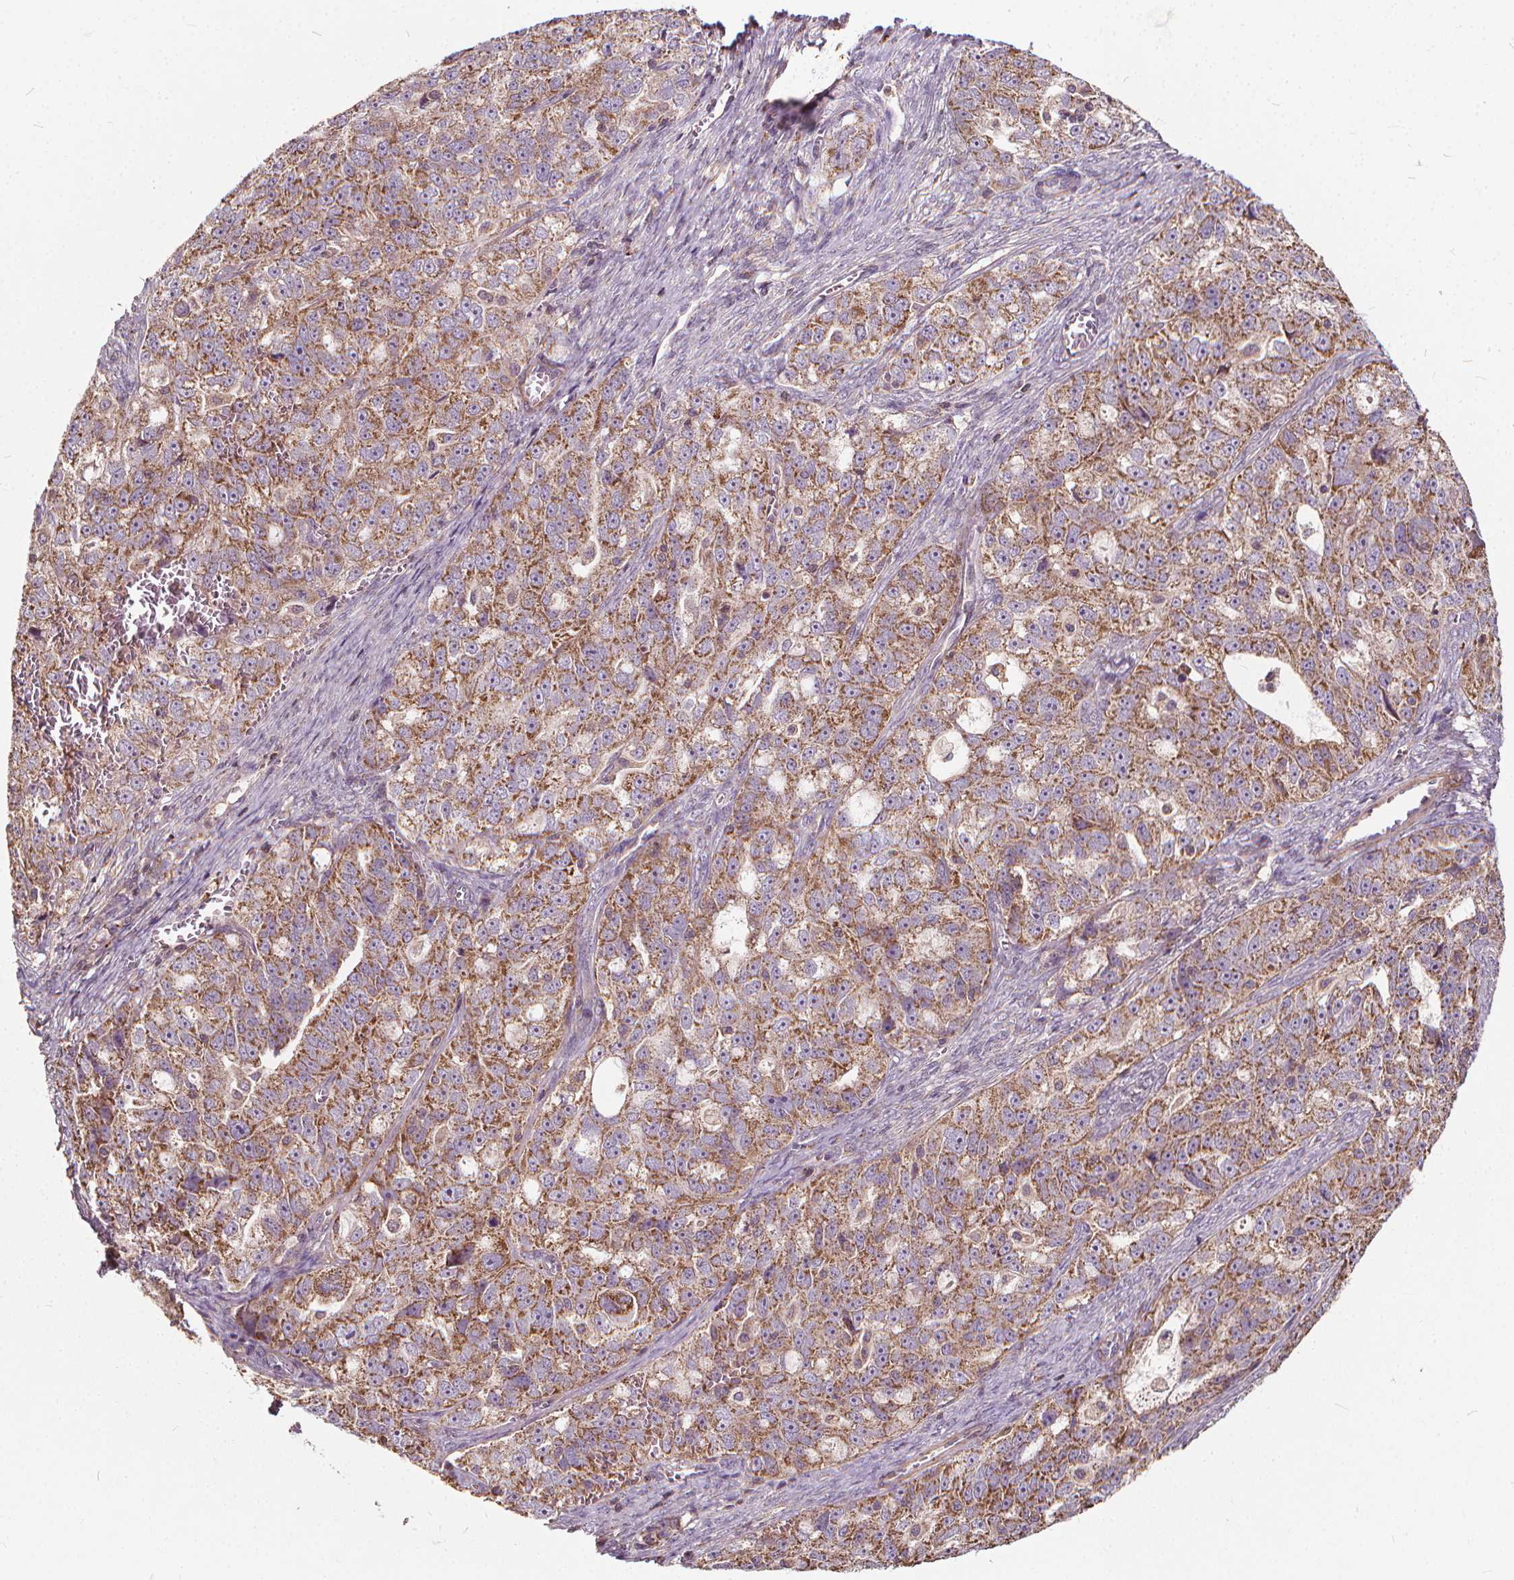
{"staining": {"intensity": "moderate", "quantity": ">75%", "location": "cytoplasmic/membranous"}, "tissue": "ovarian cancer", "cell_type": "Tumor cells", "image_type": "cancer", "snomed": [{"axis": "morphology", "description": "Cystadenocarcinoma, serous, NOS"}, {"axis": "topography", "description": "Ovary"}], "caption": "Ovarian serous cystadenocarcinoma stained with IHC shows moderate cytoplasmic/membranous staining in about >75% of tumor cells. (DAB = brown stain, brightfield microscopy at high magnification).", "gene": "ORAI2", "patient": {"sex": "female", "age": 51}}